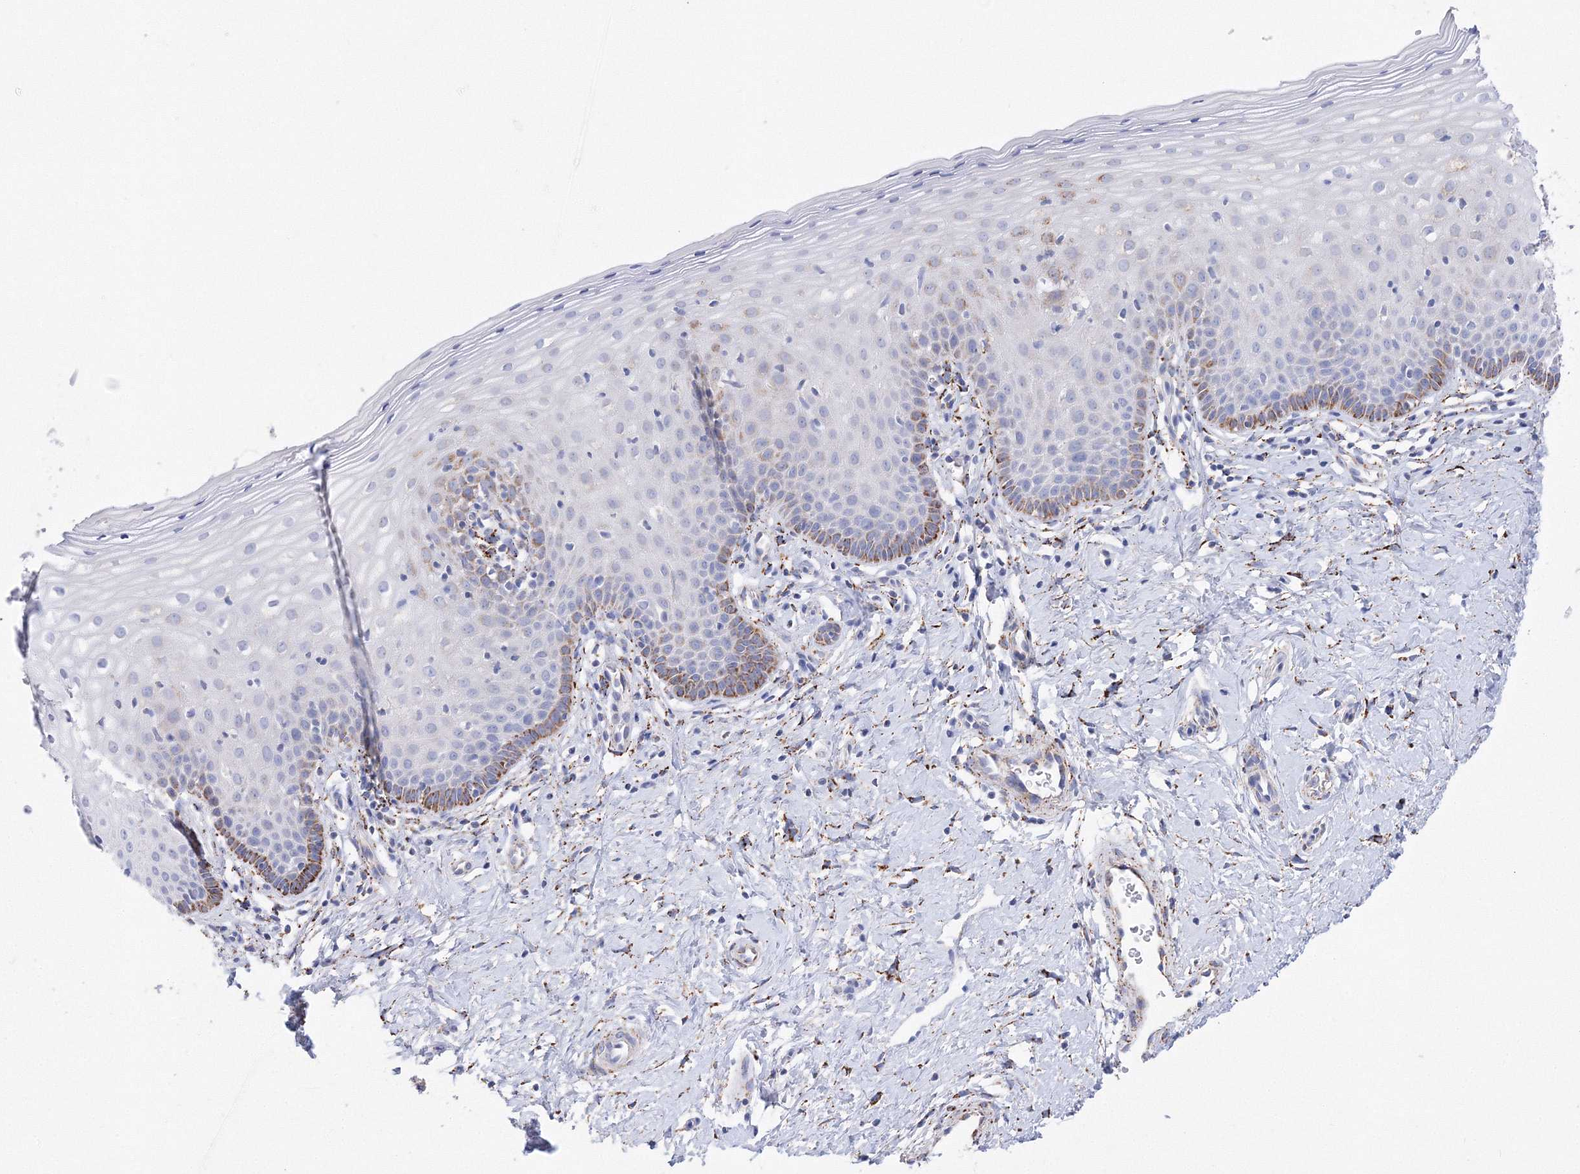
{"staining": {"intensity": "weak", "quantity": "<25%", "location": "cytoplasmic/membranous"}, "tissue": "cervix", "cell_type": "Glandular cells", "image_type": "normal", "snomed": [{"axis": "morphology", "description": "Normal tissue, NOS"}, {"axis": "topography", "description": "Cervix"}], "caption": "Immunohistochemistry image of normal cervix stained for a protein (brown), which exhibits no expression in glandular cells.", "gene": "MERTK", "patient": {"sex": "female", "age": 36}}